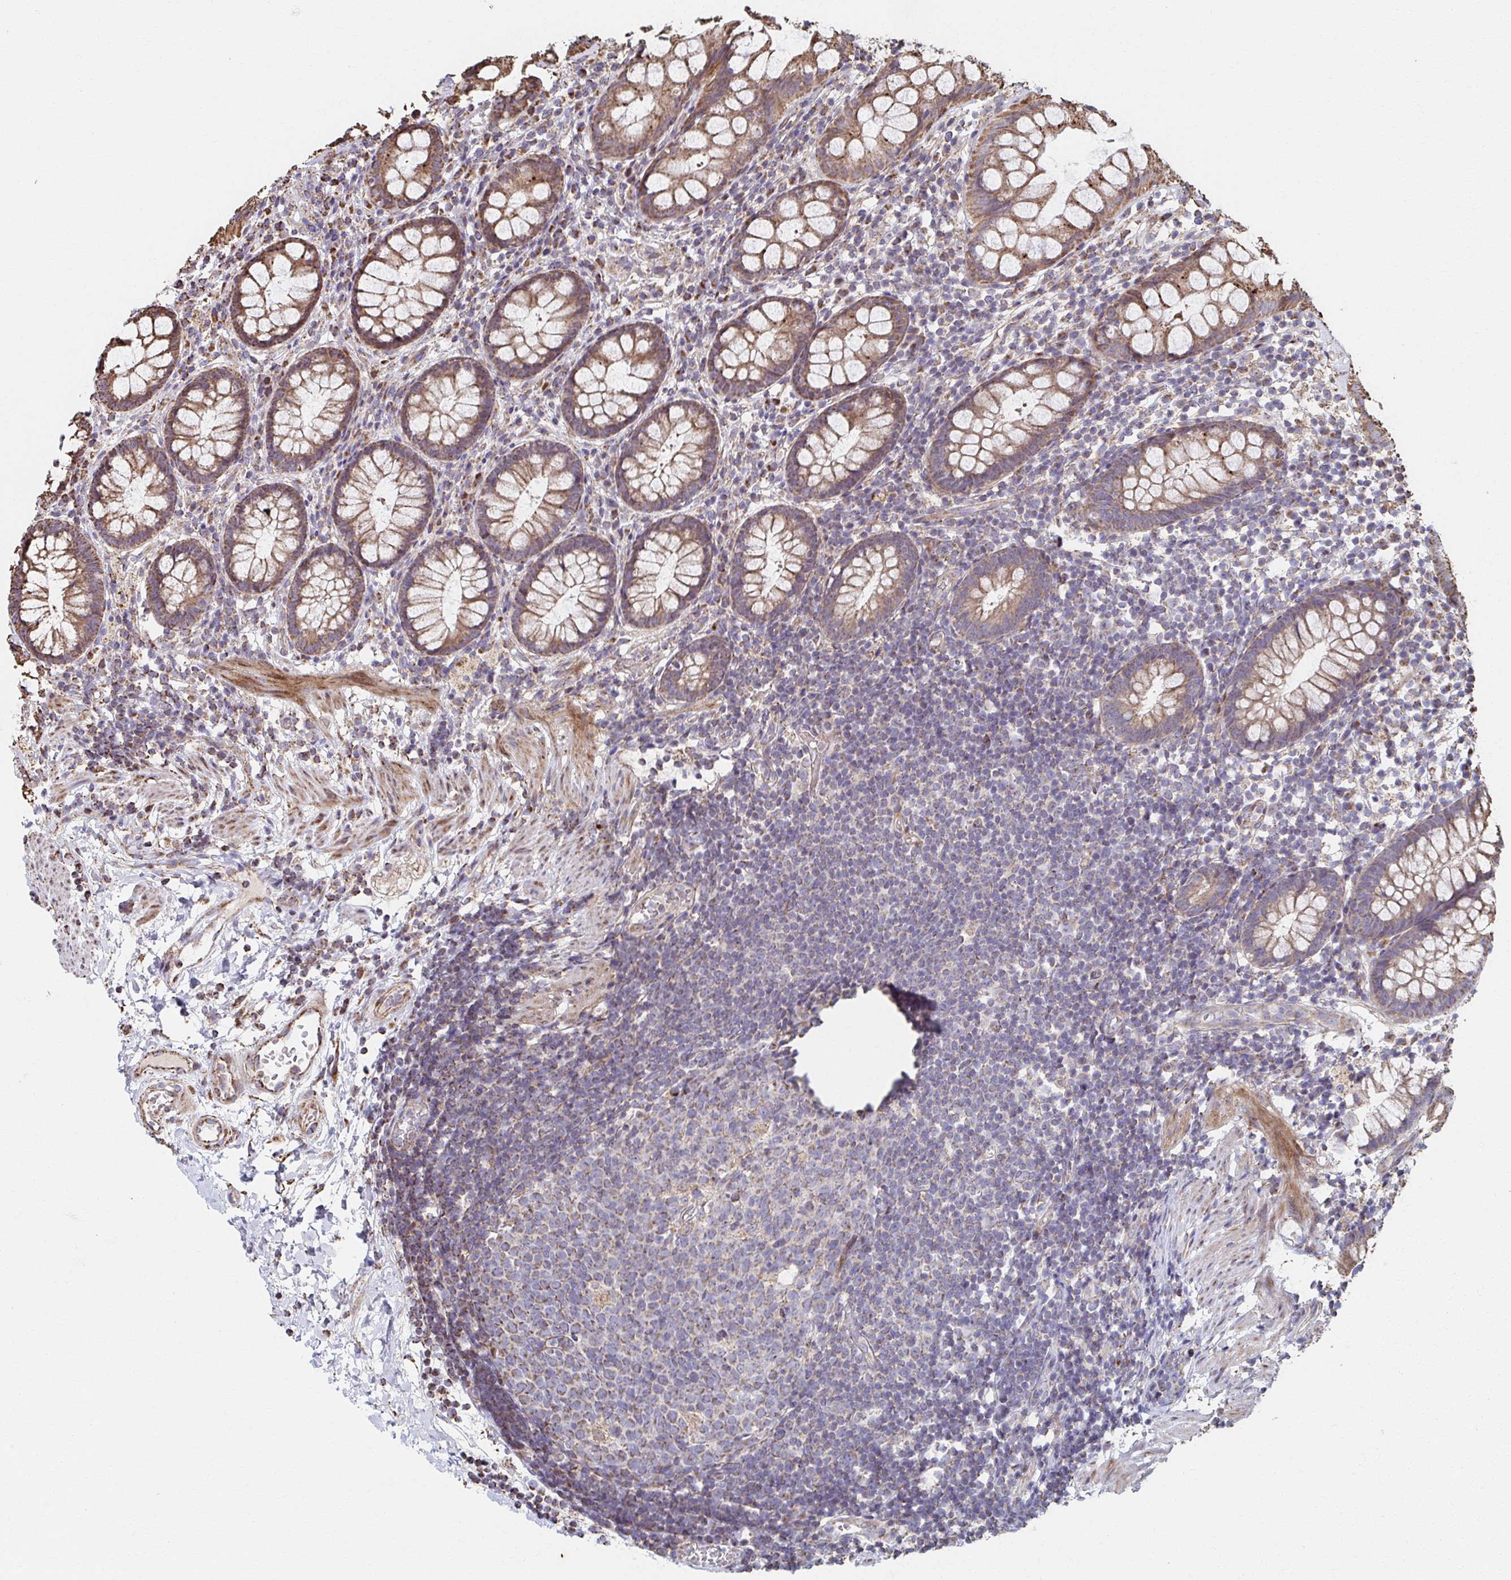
{"staining": {"intensity": "moderate", "quantity": ">75%", "location": "cytoplasmic/membranous"}, "tissue": "rectum", "cell_type": "Glandular cells", "image_type": "normal", "snomed": [{"axis": "morphology", "description": "Normal tissue, NOS"}, {"axis": "topography", "description": "Rectum"}], "caption": "A micrograph of human rectum stained for a protein reveals moderate cytoplasmic/membranous brown staining in glandular cells.", "gene": "SAT1", "patient": {"sex": "female", "age": 62}}